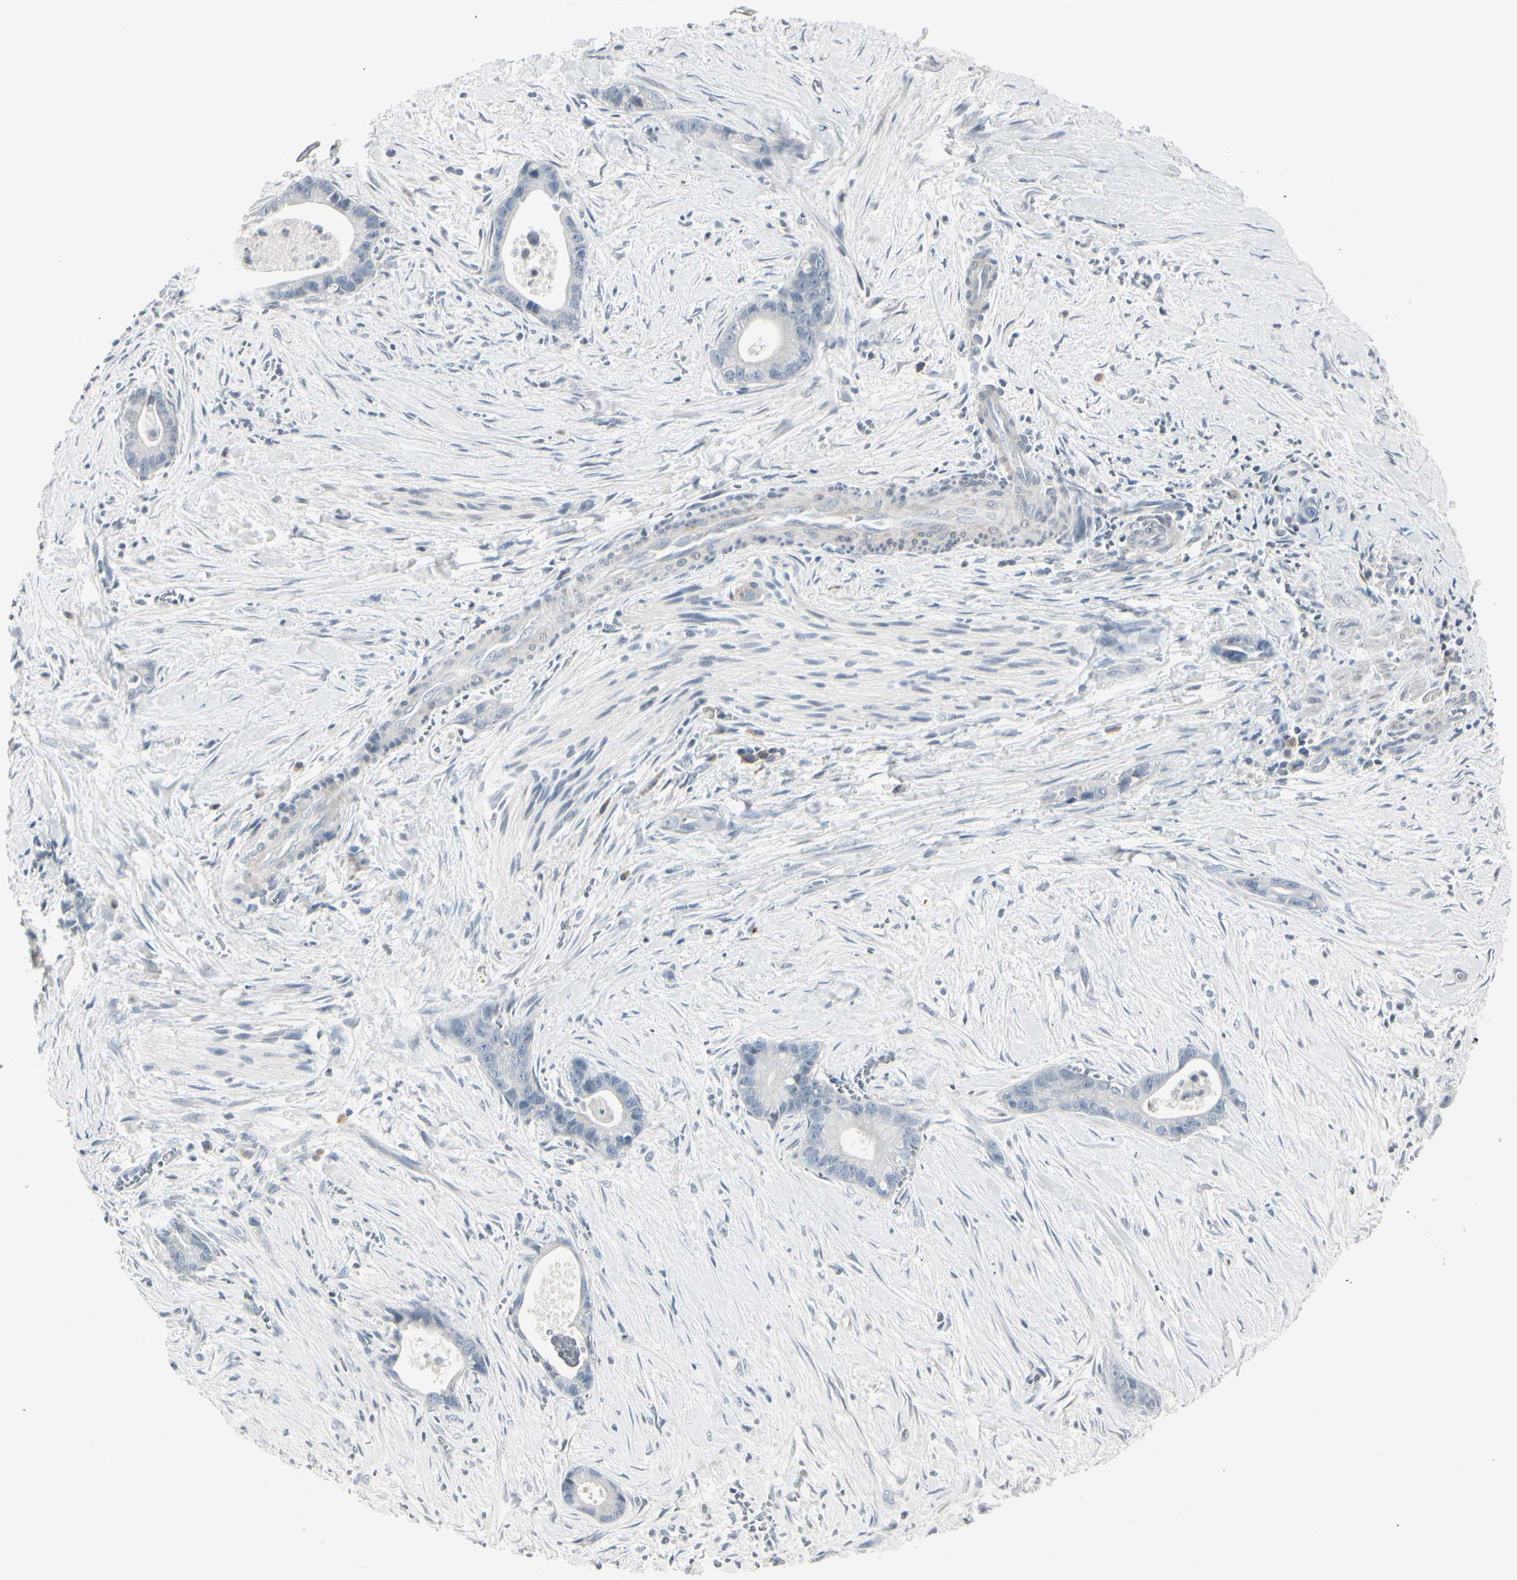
{"staining": {"intensity": "negative", "quantity": "none", "location": "none"}, "tissue": "liver cancer", "cell_type": "Tumor cells", "image_type": "cancer", "snomed": [{"axis": "morphology", "description": "Cholangiocarcinoma"}, {"axis": "topography", "description": "Liver"}], "caption": "Immunohistochemistry (IHC) photomicrograph of liver cancer (cholangiocarcinoma) stained for a protein (brown), which displays no staining in tumor cells. (DAB IHC visualized using brightfield microscopy, high magnification).", "gene": "DMPK", "patient": {"sex": "female", "age": 55}}